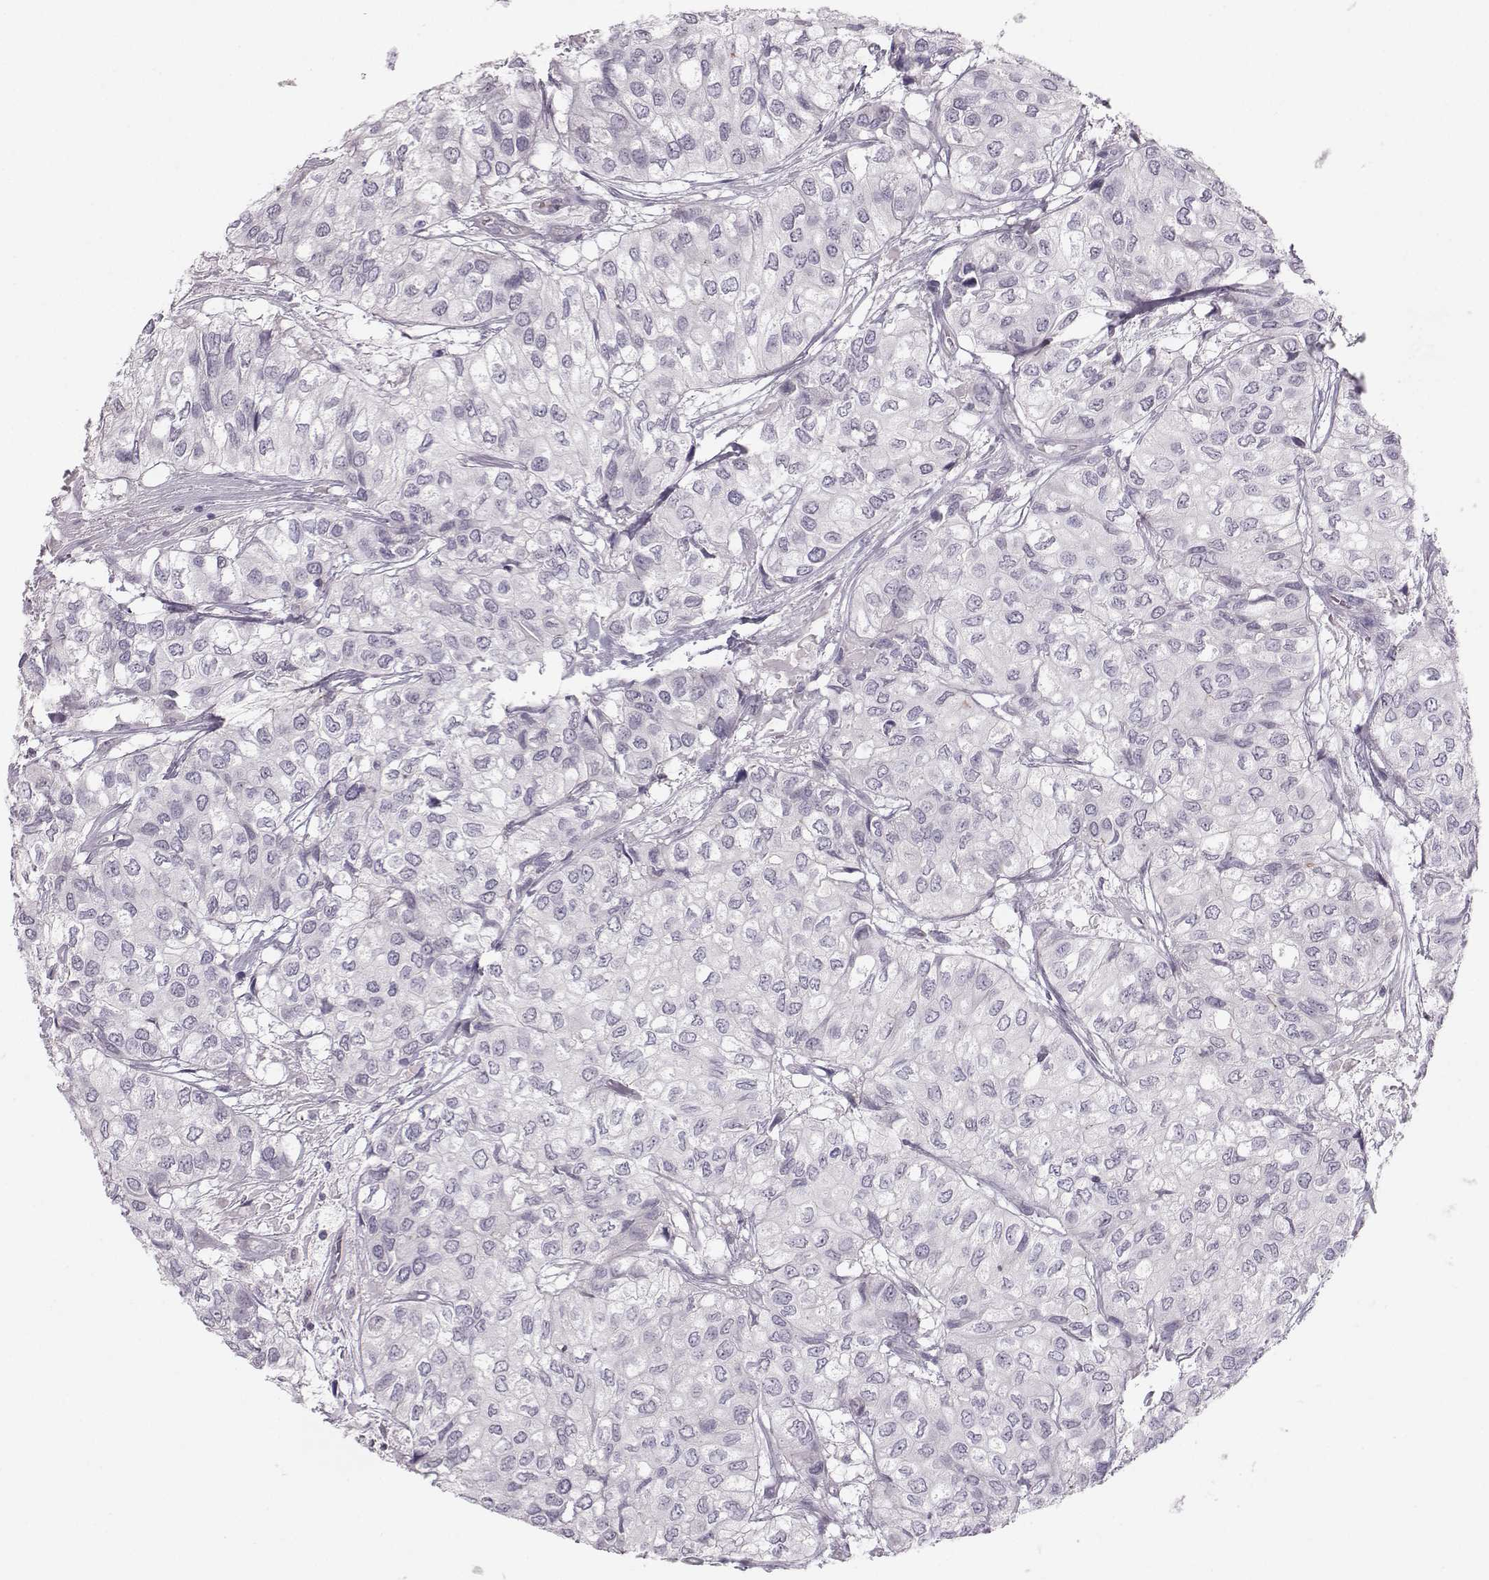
{"staining": {"intensity": "negative", "quantity": "none", "location": "none"}, "tissue": "urothelial cancer", "cell_type": "Tumor cells", "image_type": "cancer", "snomed": [{"axis": "morphology", "description": "Urothelial carcinoma, High grade"}, {"axis": "topography", "description": "Urinary bladder"}], "caption": "Immunohistochemistry micrograph of human urothelial cancer stained for a protein (brown), which exhibits no positivity in tumor cells.", "gene": "MAST1", "patient": {"sex": "male", "age": 73}}